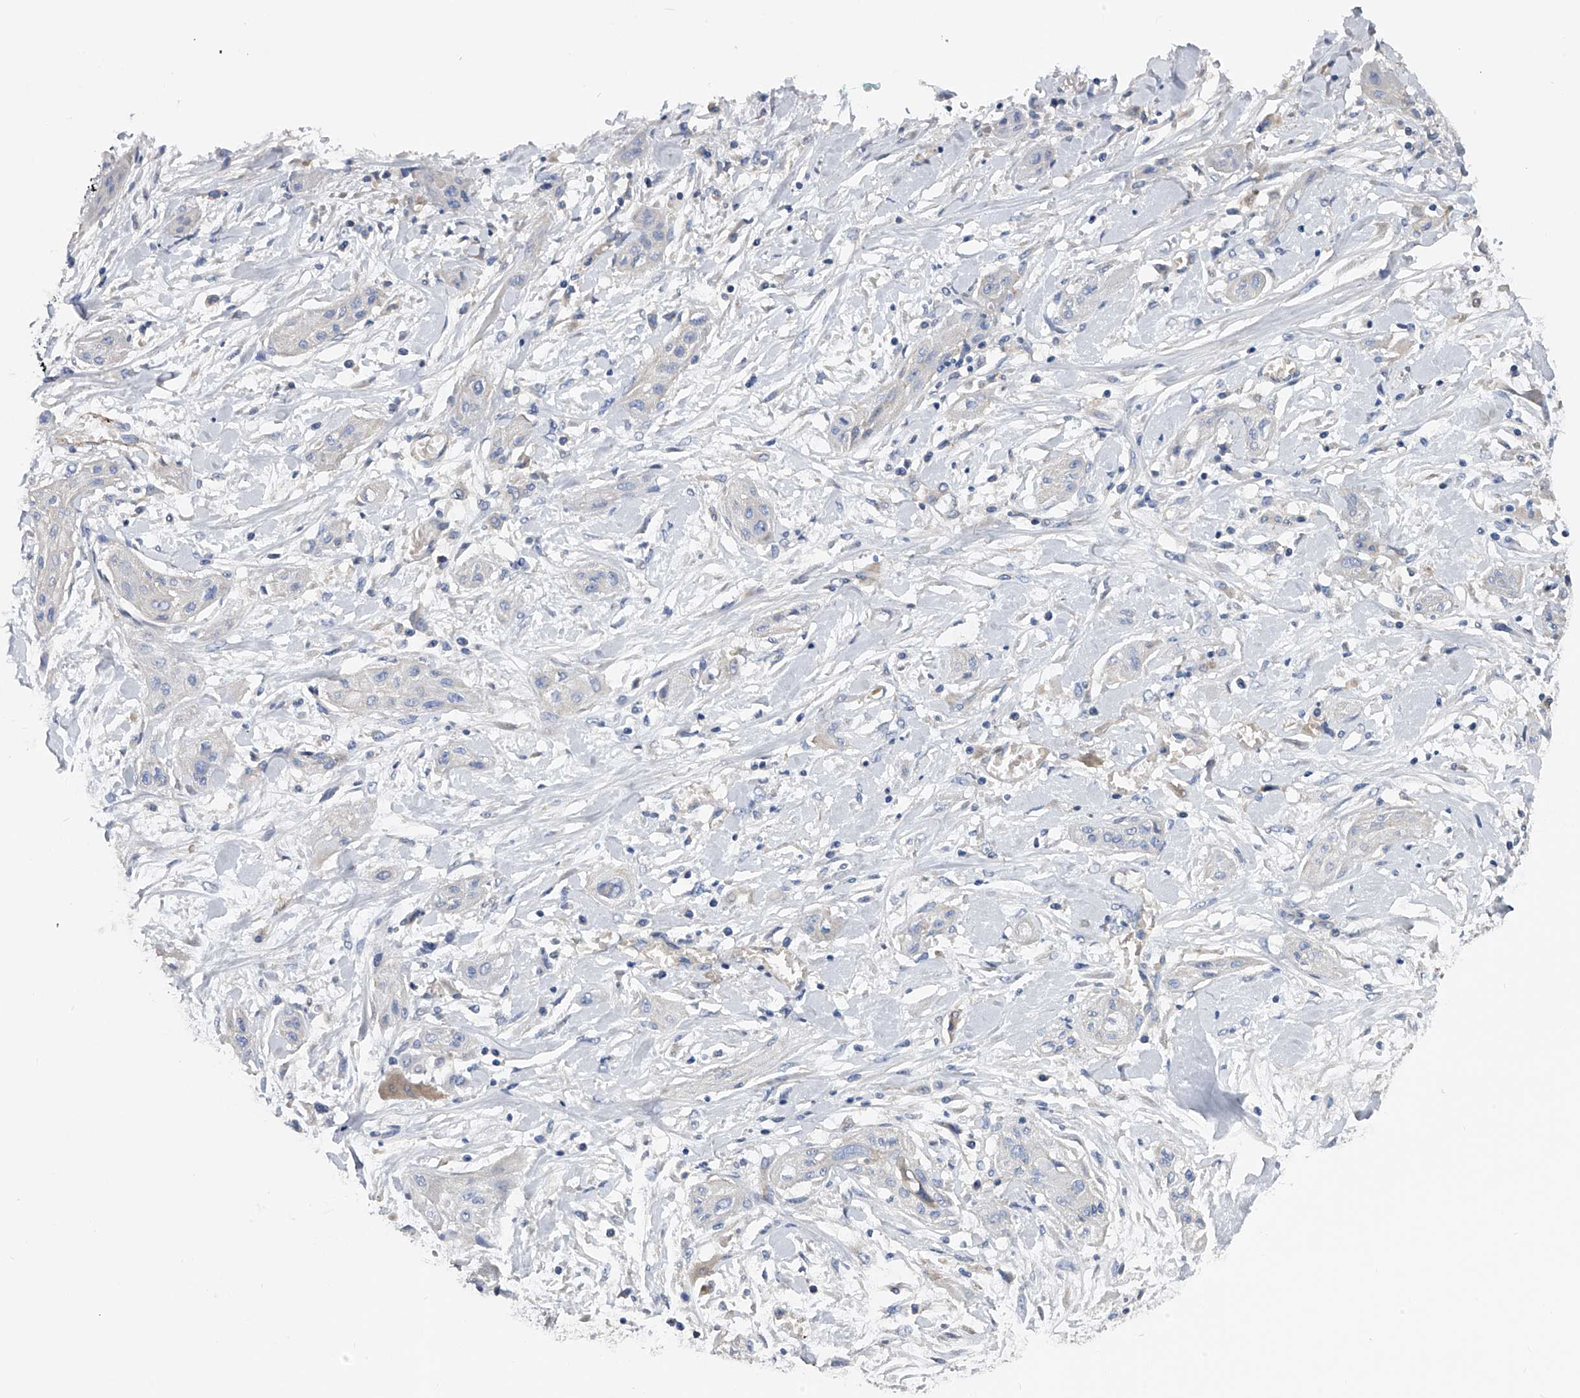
{"staining": {"intensity": "negative", "quantity": "none", "location": "none"}, "tissue": "lung cancer", "cell_type": "Tumor cells", "image_type": "cancer", "snomed": [{"axis": "morphology", "description": "Squamous cell carcinoma, NOS"}, {"axis": "topography", "description": "Lung"}], "caption": "Lung cancer (squamous cell carcinoma) stained for a protein using immunohistochemistry displays no expression tumor cells.", "gene": "RWDD2A", "patient": {"sex": "female", "age": 47}}